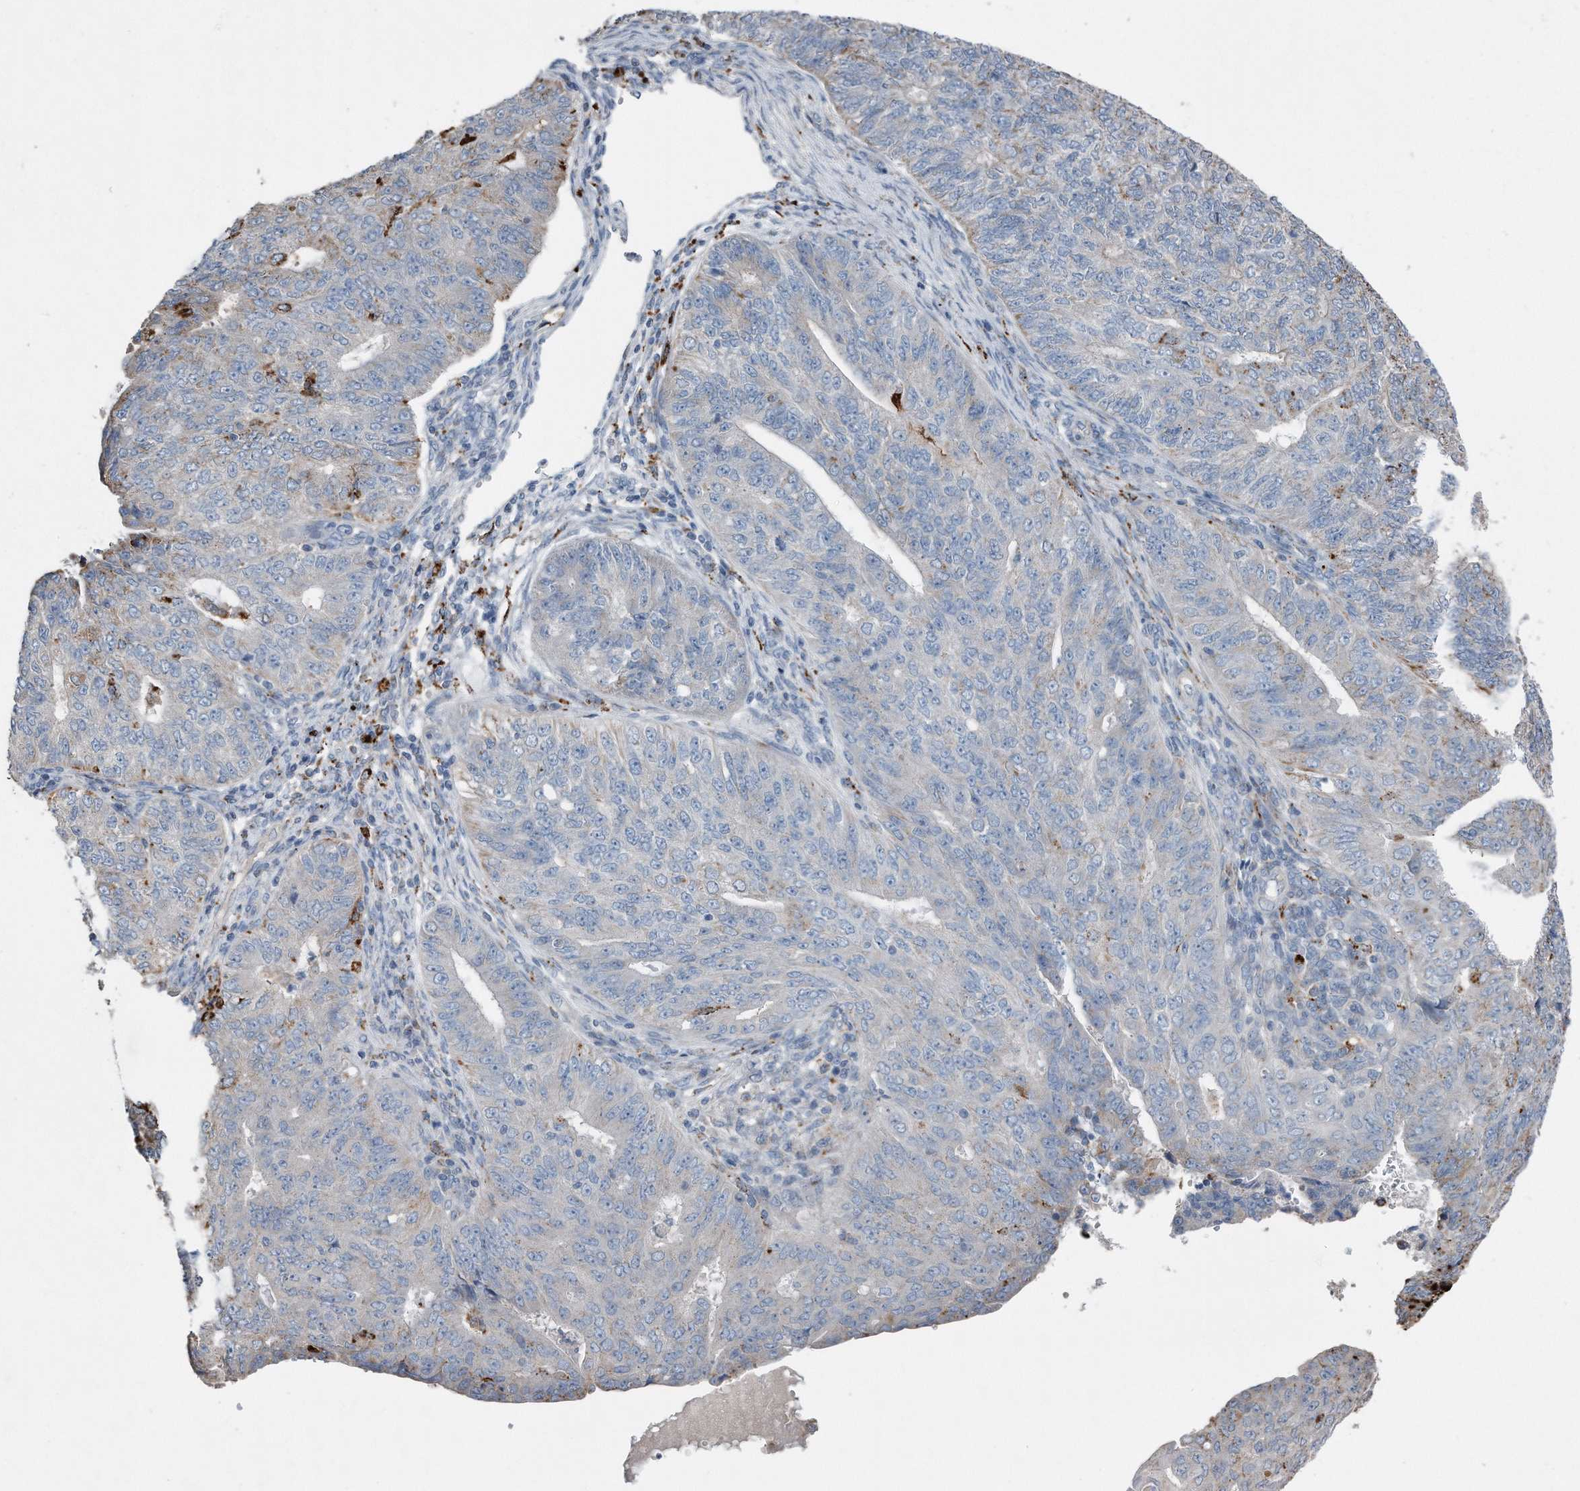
{"staining": {"intensity": "weak", "quantity": "<25%", "location": "cytoplasmic/membranous"}, "tissue": "endometrial cancer", "cell_type": "Tumor cells", "image_type": "cancer", "snomed": [{"axis": "morphology", "description": "Adenocarcinoma, NOS"}, {"axis": "topography", "description": "Endometrium"}], "caption": "Photomicrograph shows no protein staining in tumor cells of endometrial adenocarcinoma tissue.", "gene": "ZNF772", "patient": {"sex": "female", "age": 32}}